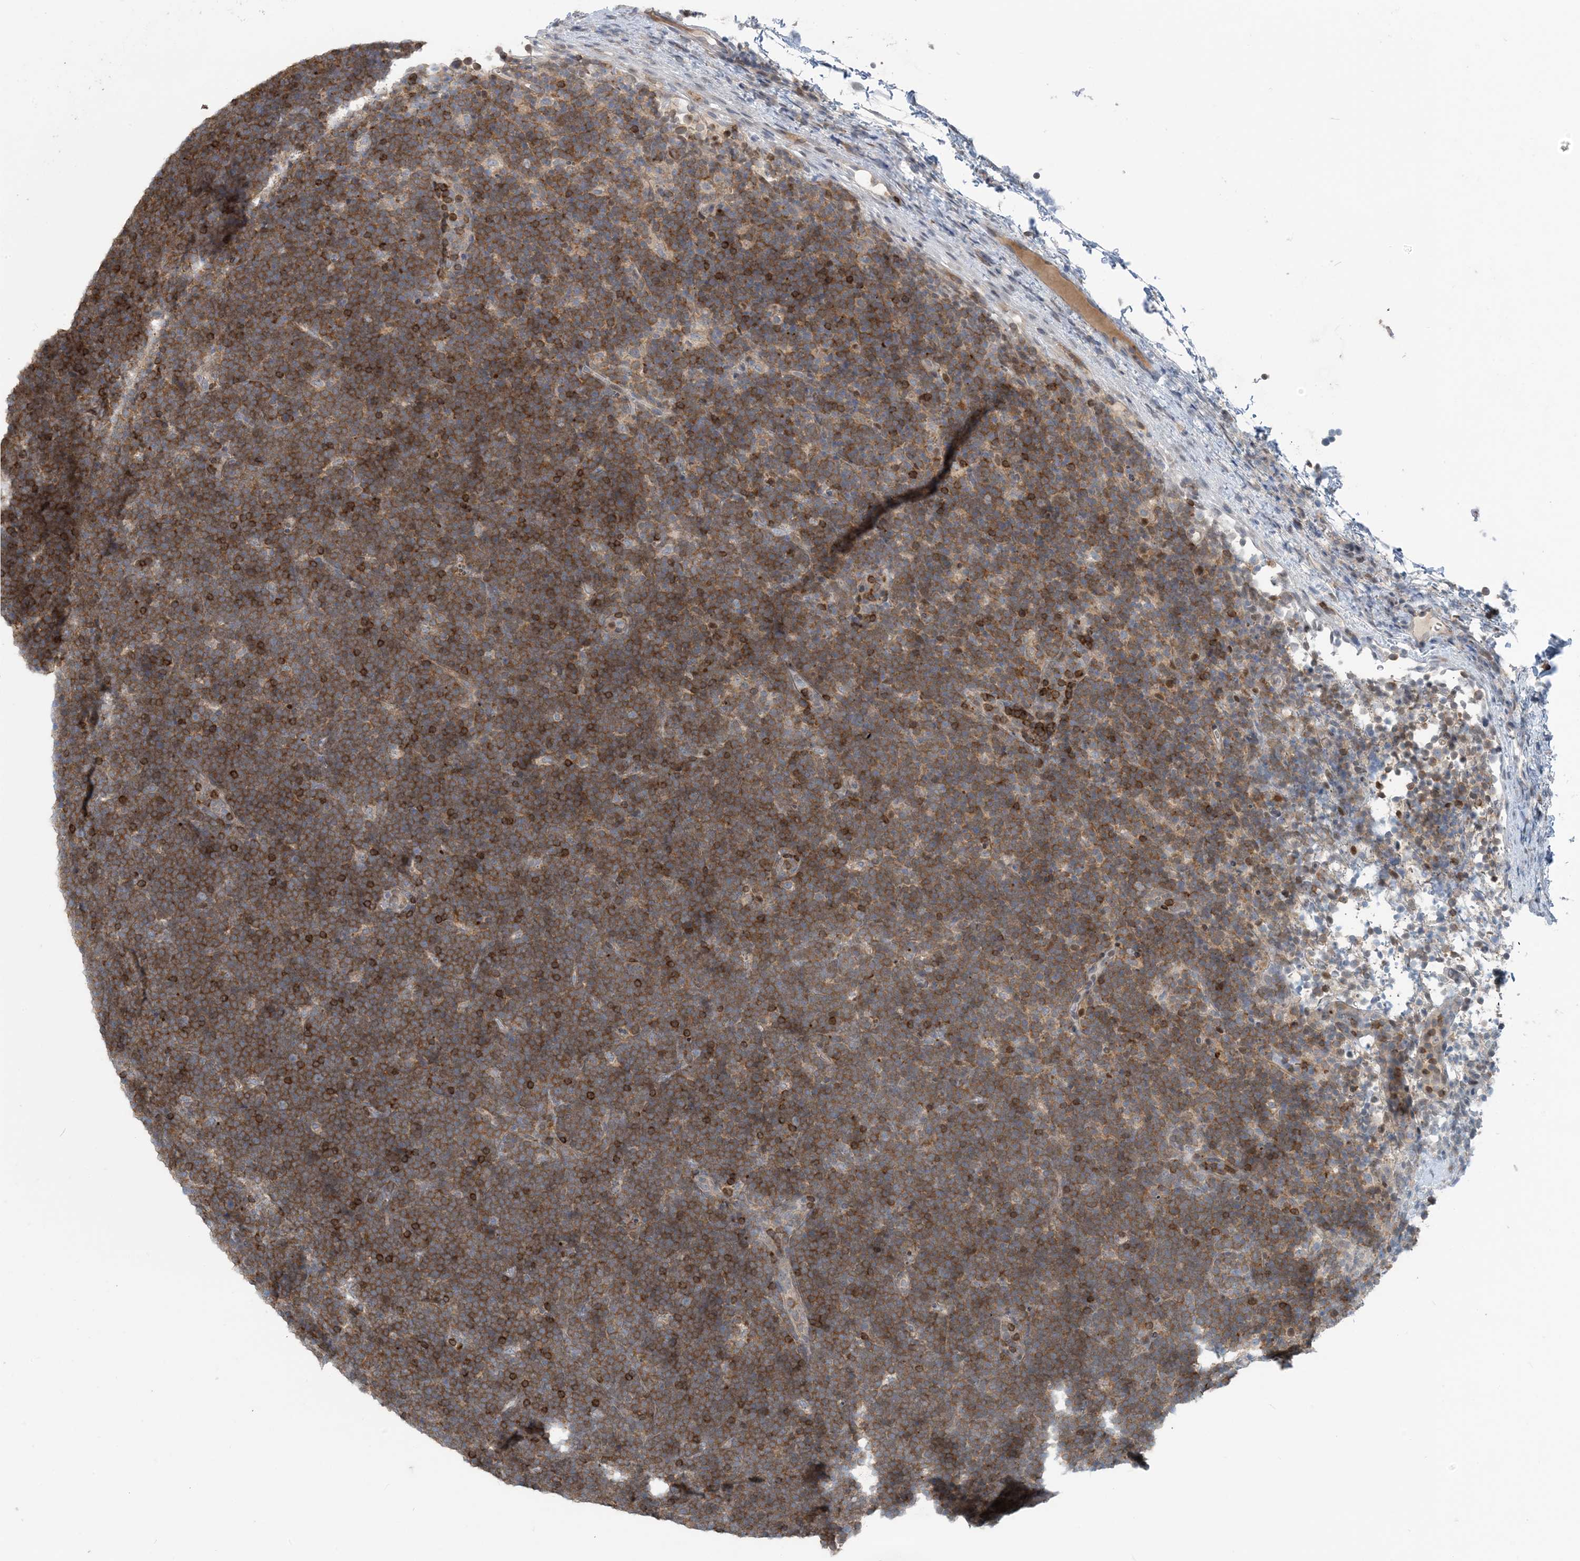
{"staining": {"intensity": "moderate", "quantity": ">75%", "location": "cytoplasmic/membranous"}, "tissue": "lymphoma", "cell_type": "Tumor cells", "image_type": "cancer", "snomed": [{"axis": "morphology", "description": "Malignant lymphoma, non-Hodgkin's type, High grade"}, {"axis": "topography", "description": "Lymph node"}], "caption": "Lymphoma was stained to show a protein in brown. There is medium levels of moderate cytoplasmic/membranous positivity in approximately >75% of tumor cells.", "gene": "ZC3H12A", "patient": {"sex": "male", "age": 13}}